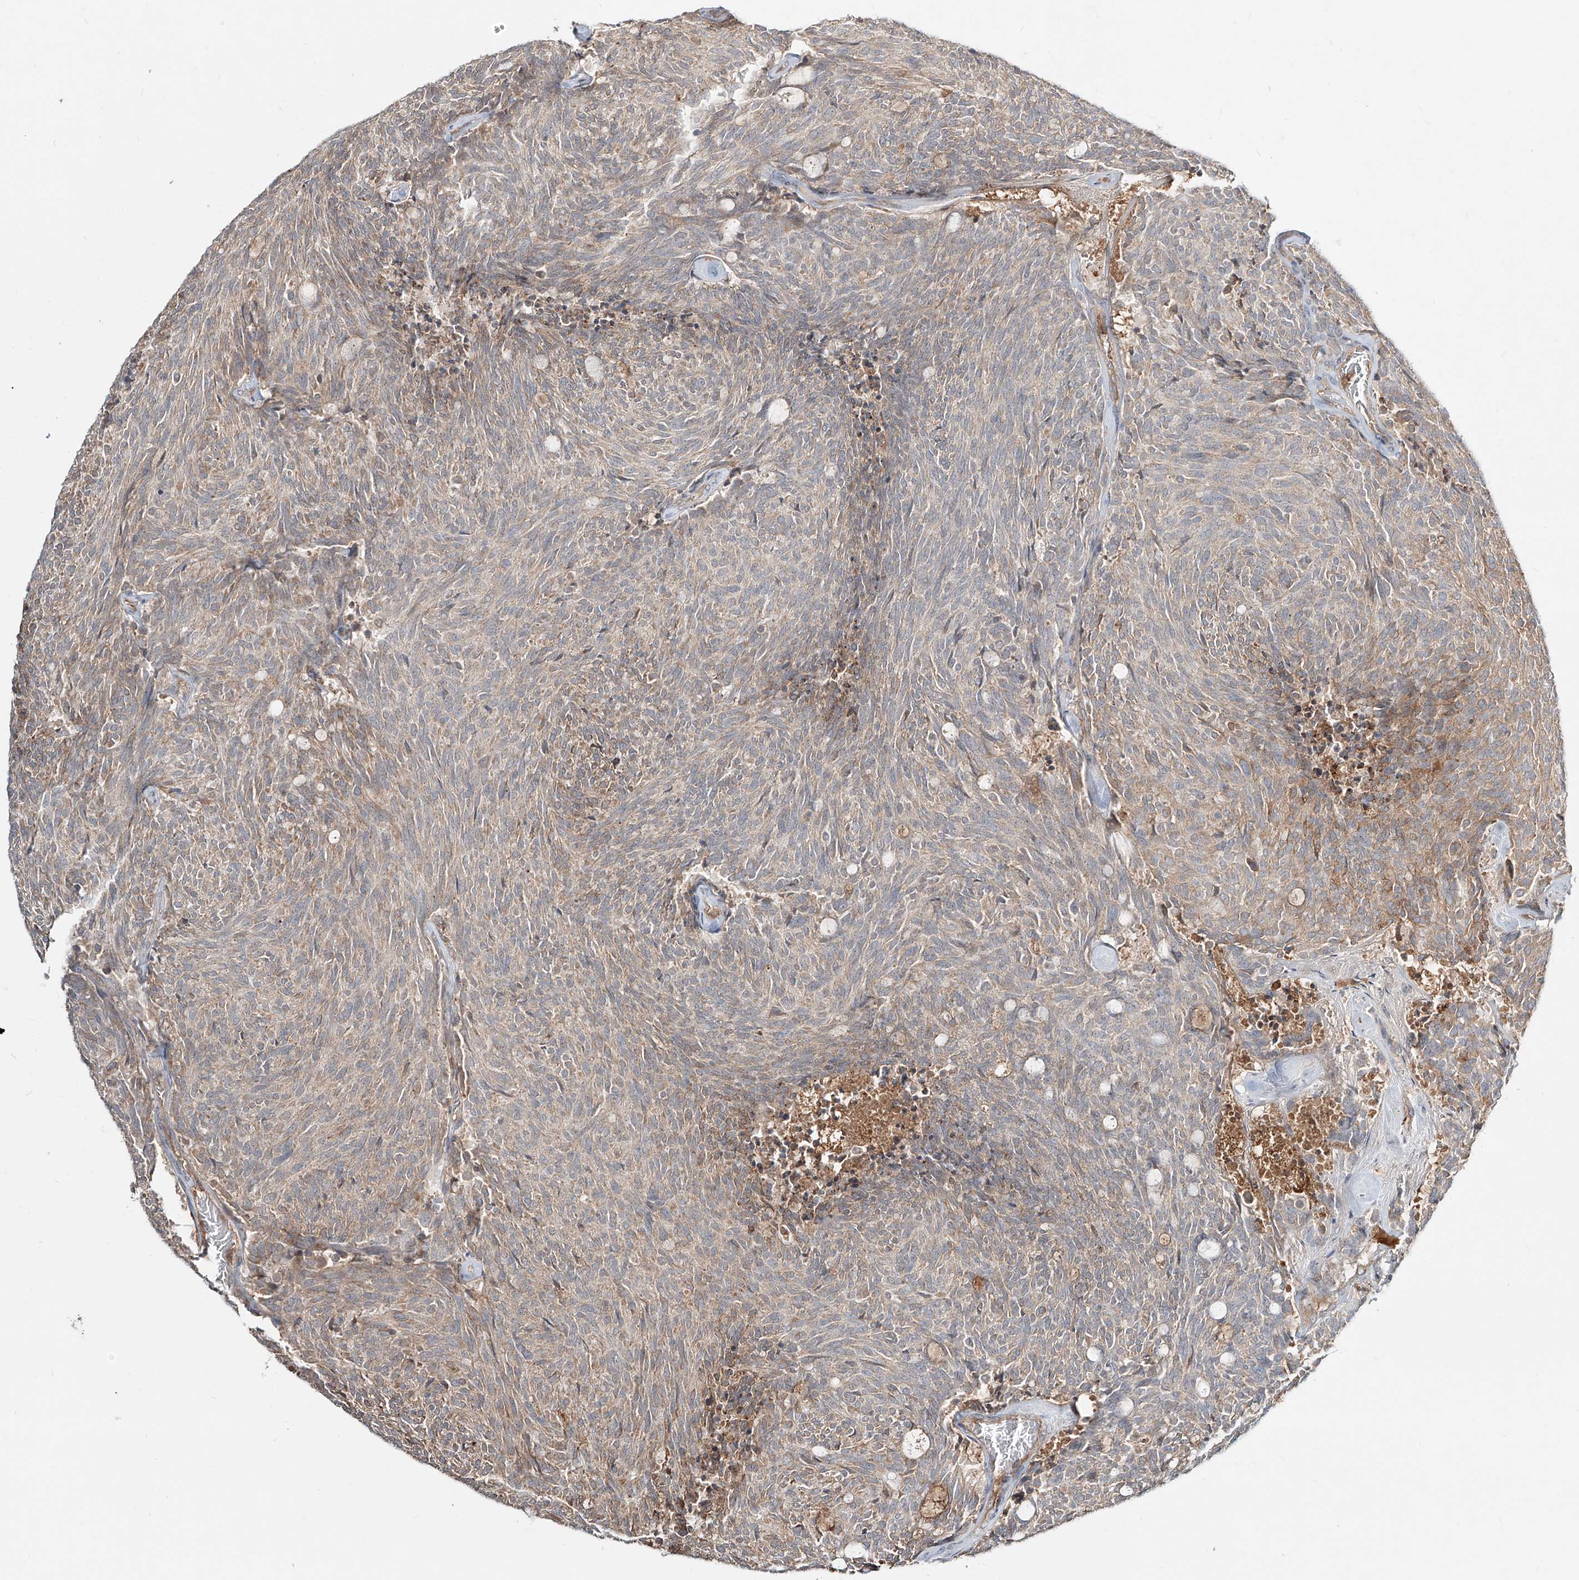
{"staining": {"intensity": "weak", "quantity": ">75%", "location": "cytoplasmic/membranous"}, "tissue": "carcinoid", "cell_type": "Tumor cells", "image_type": "cancer", "snomed": [{"axis": "morphology", "description": "Carcinoid, malignant, NOS"}, {"axis": "topography", "description": "Pancreas"}], "caption": "Weak cytoplasmic/membranous staining is identified in about >75% of tumor cells in carcinoid. (brown staining indicates protein expression, while blue staining denotes nuclei).", "gene": "ERO1A", "patient": {"sex": "female", "age": 54}}